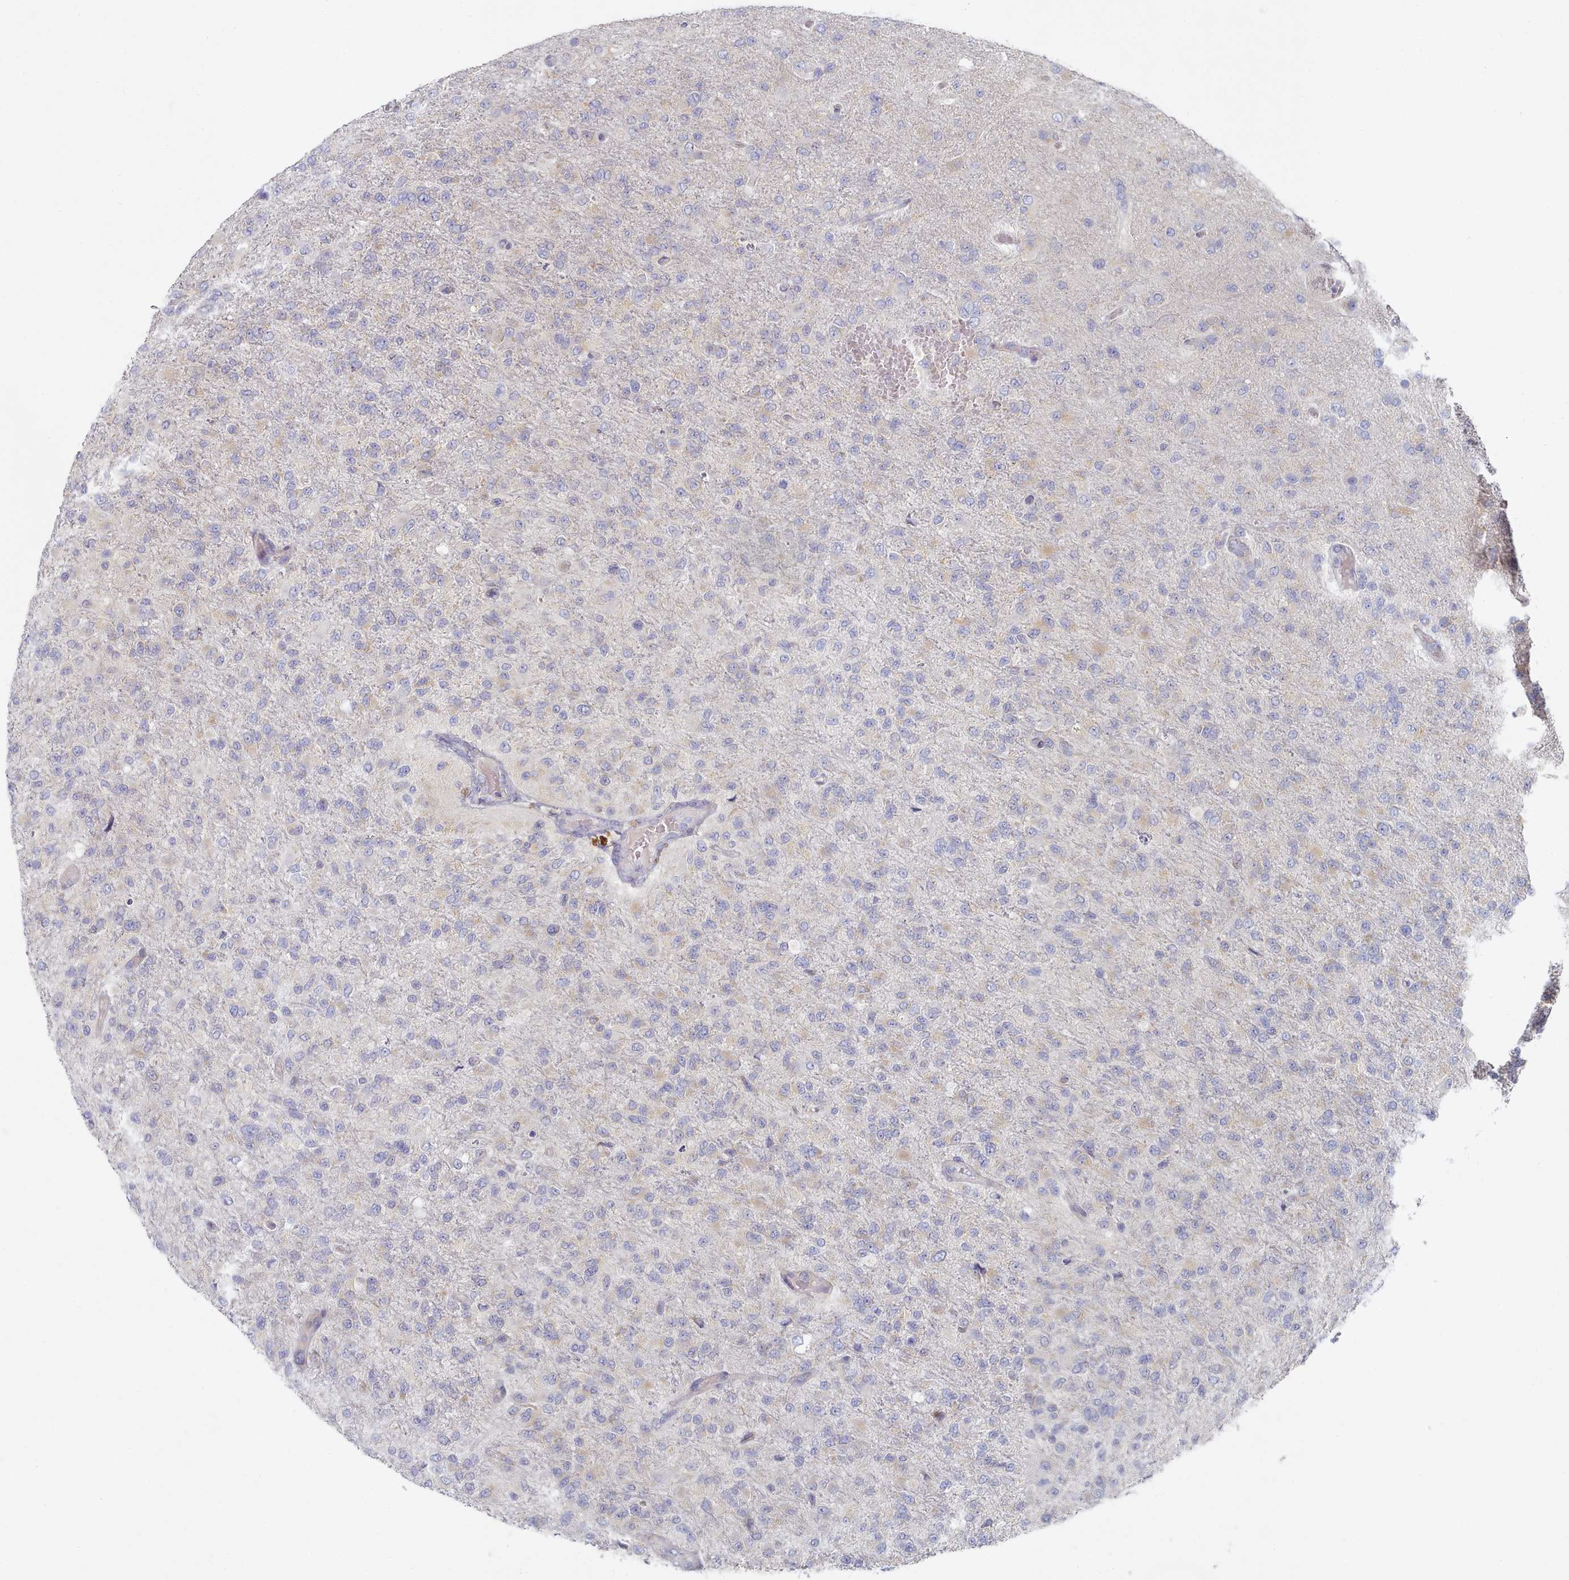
{"staining": {"intensity": "negative", "quantity": "none", "location": "none"}, "tissue": "glioma", "cell_type": "Tumor cells", "image_type": "cancer", "snomed": [{"axis": "morphology", "description": "Glioma, malignant, High grade"}, {"axis": "topography", "description": "Brain"}], "caption": "The photomicrograph demonstrates no staining of tumor cells in malignant high-grade glioma. (Brightfield microscopy of DAB immunohistochemistry at high magnification).", "gene": "TYW1B", "patient": {"sex": "female", "age": 74}}